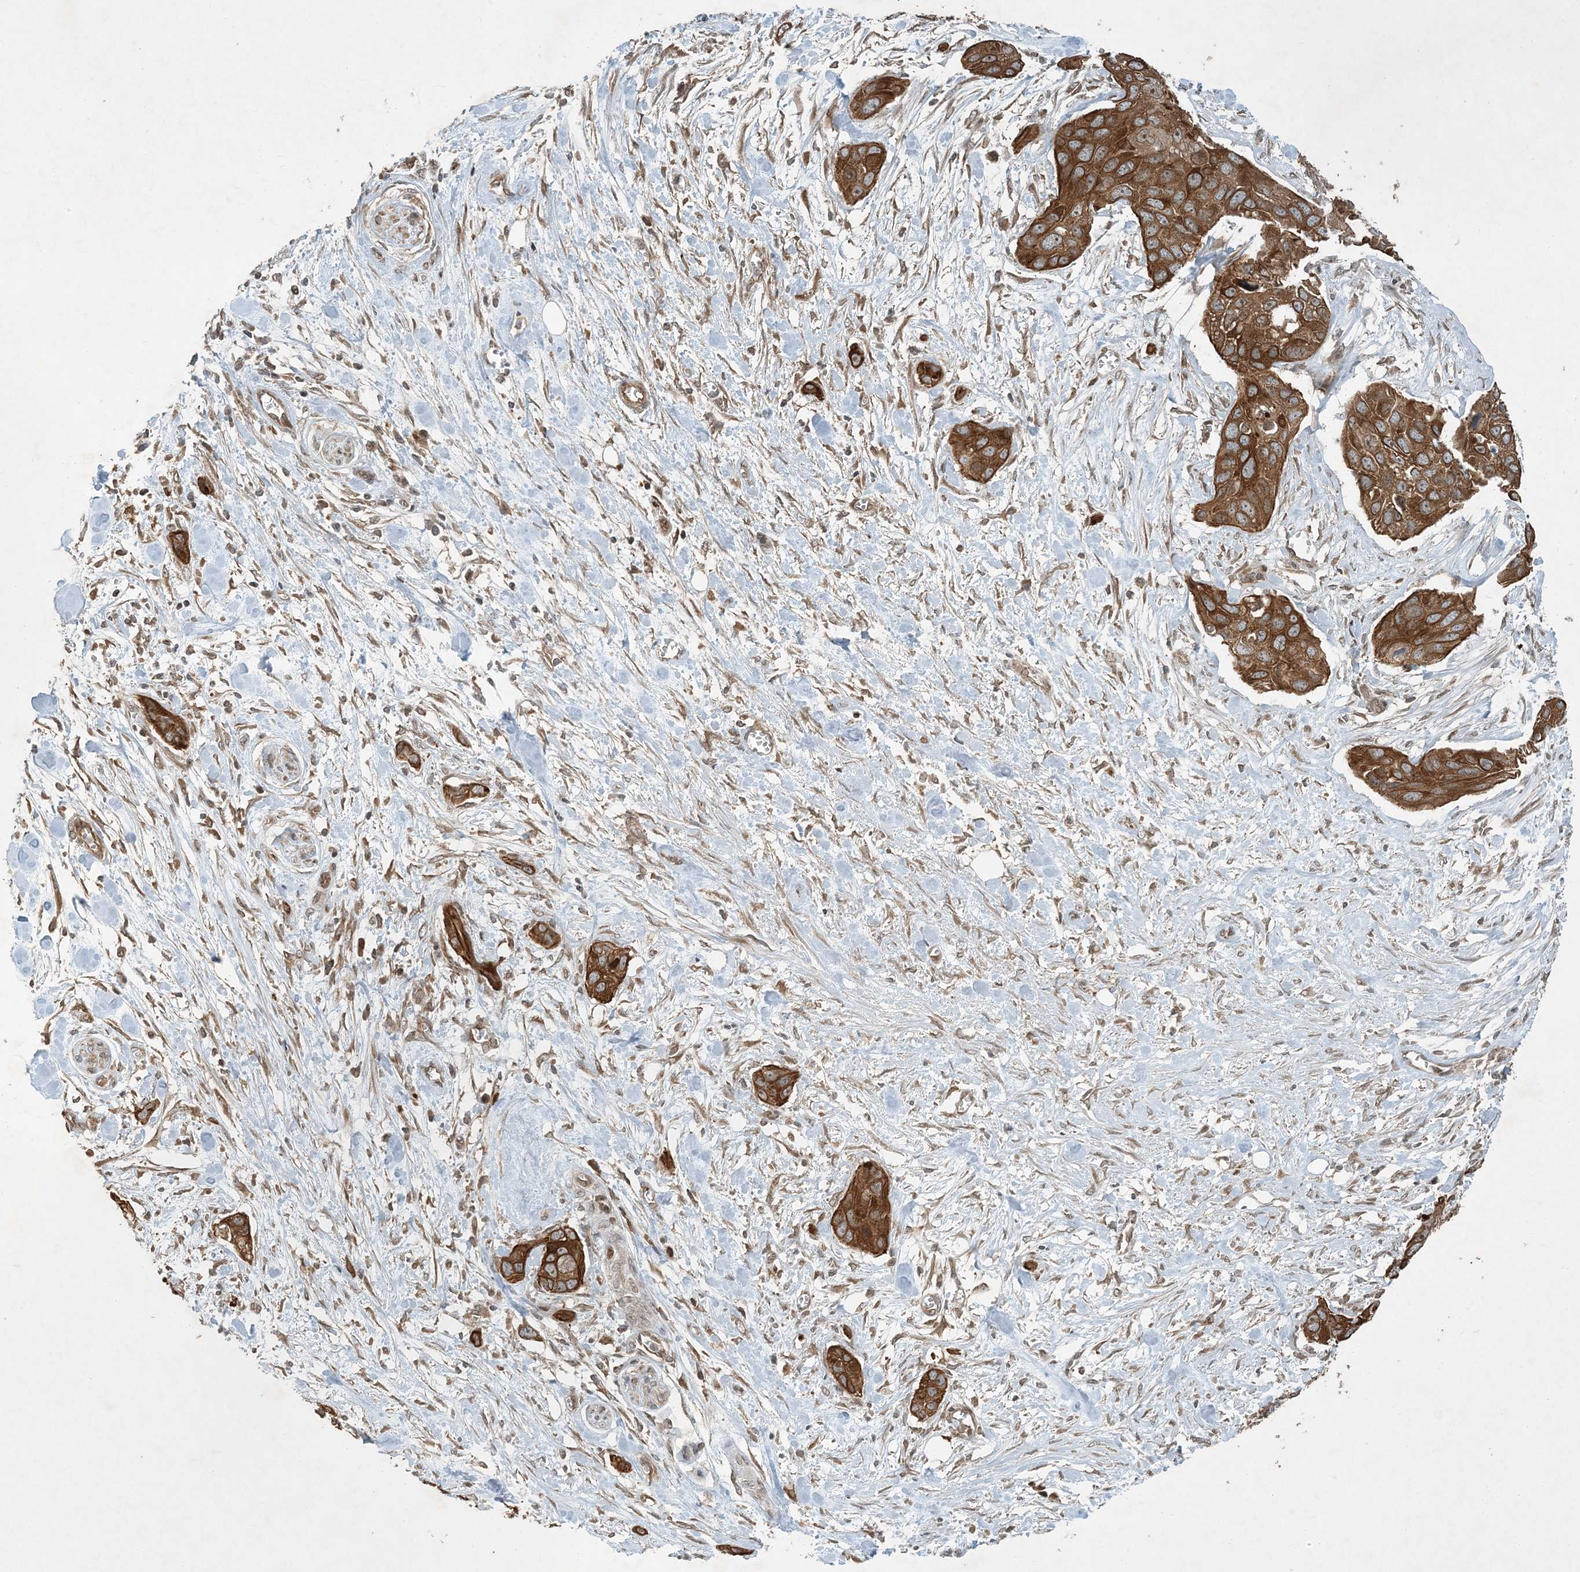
{"staining": {"intensity": "strong", "quantity": ">75%", "location": "cytoplasmic/membranous"}, "tissue": "pancreatic cancer", "cell_type": "Tumor cells", "image_type": "cancer", "snomed": [{"axis": "morphology", "description": "Adenocarcinoma, NOS"}, {"axis": "topography", "description": "Pancreas"}], "caption": "Immunohistochemical staining of pancreatic adenocarcinoma displays high levels of strong cytoplasmic/membranous protein expression in approximately >75% of tumor cells.", "gene": "COMMD8", "patient": {"sex": "female", "age": 60}}